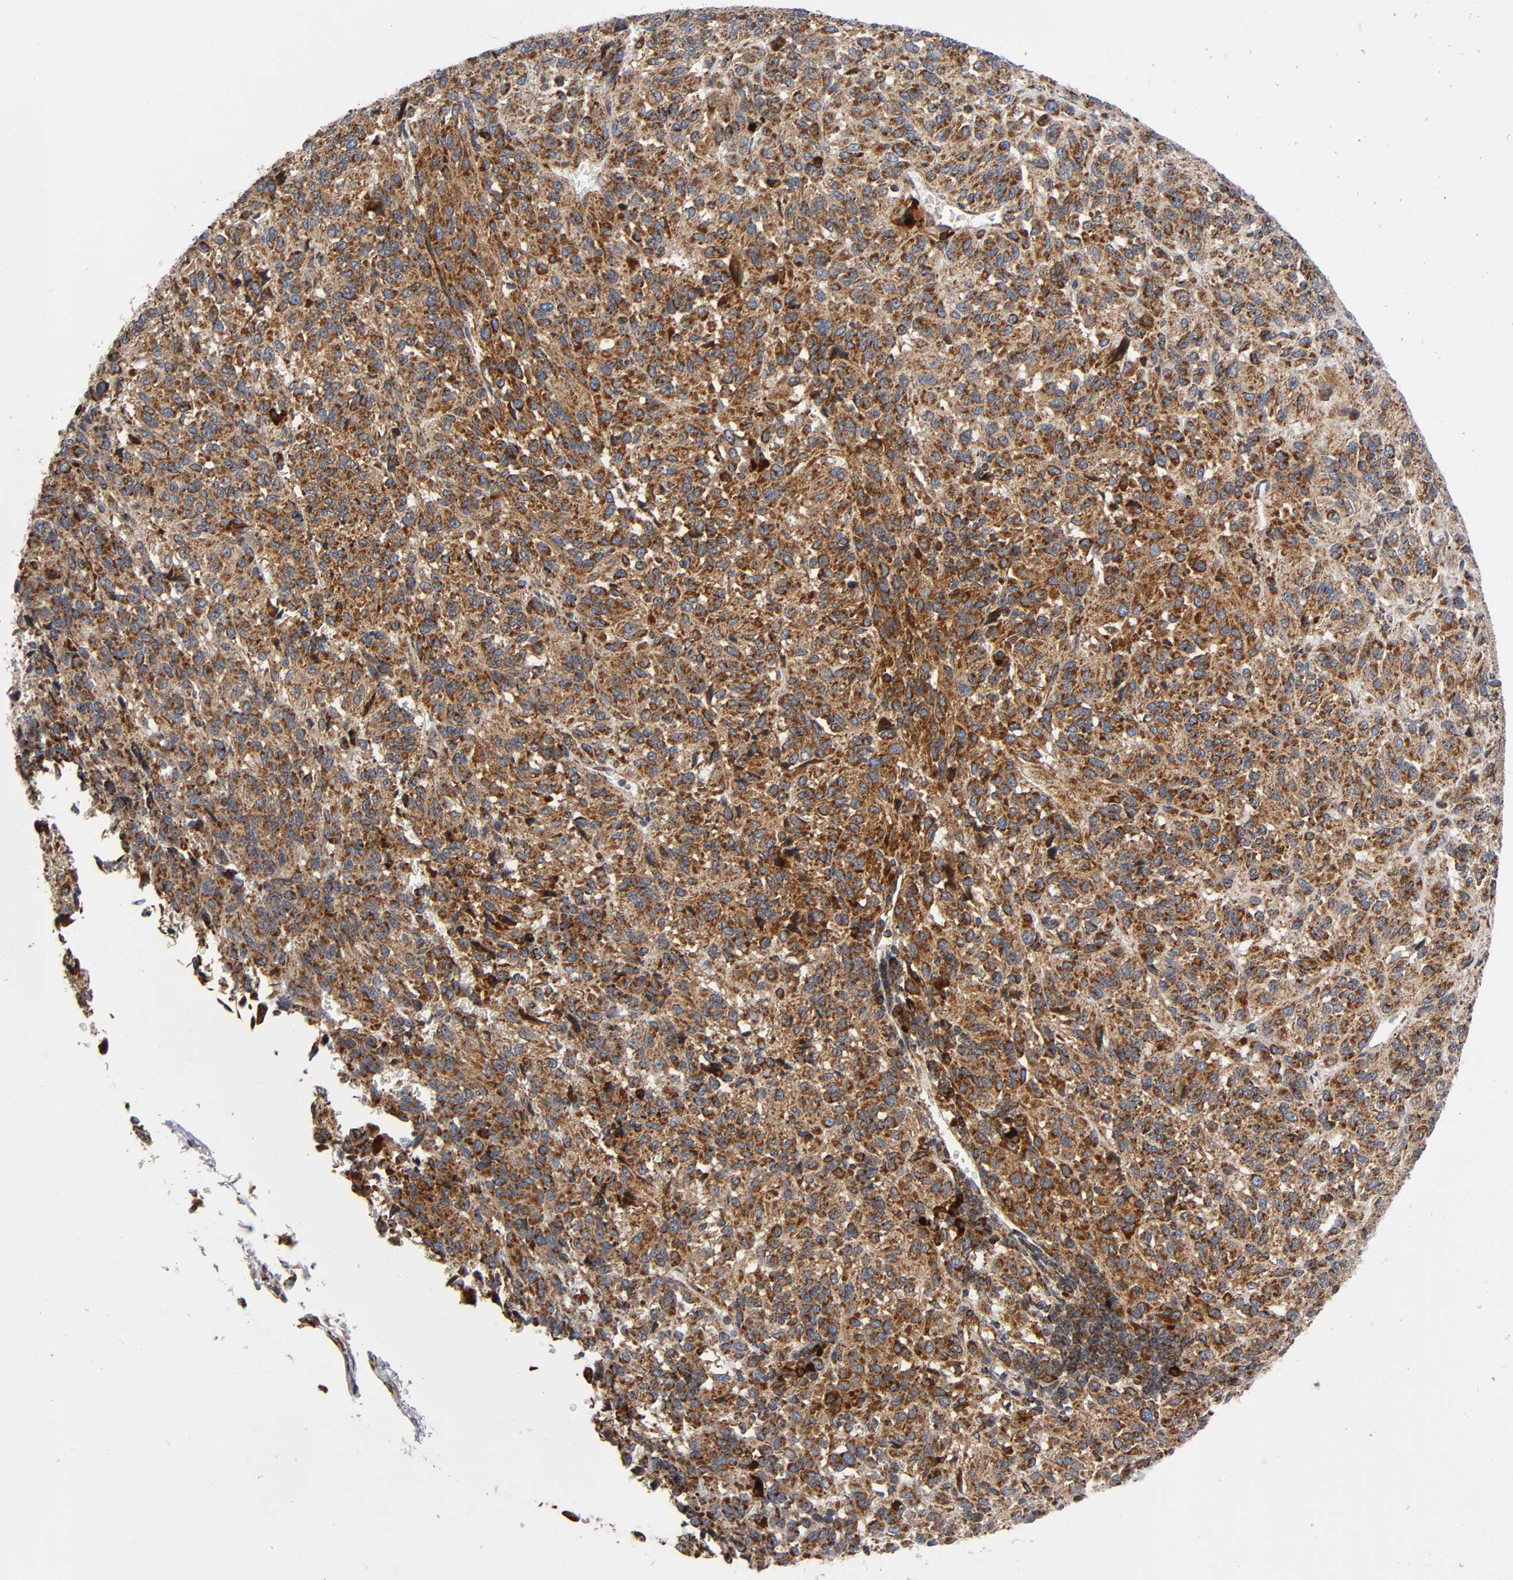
{"staining": {"intensity": "strong", "quantity": "25%-75%", "location": "cytoplasmic/membranous"}, "tissue": "melanoma", "cell_type": "Tumor cells", "image_type": "cancer", "snomed": [{"axis": "morphology", "description": "Malignant melanoma, Metastatic site"}, {"axis": "topography", "description": "Lung"}], "caption": "A brown stain highlights strong cytoplasmic/membranous expression of a protein in human malignant melanoma (metastatic site) tumor cells.", "gene": "MAP3K1", "patient": {"sex": "male", "age": 64}}